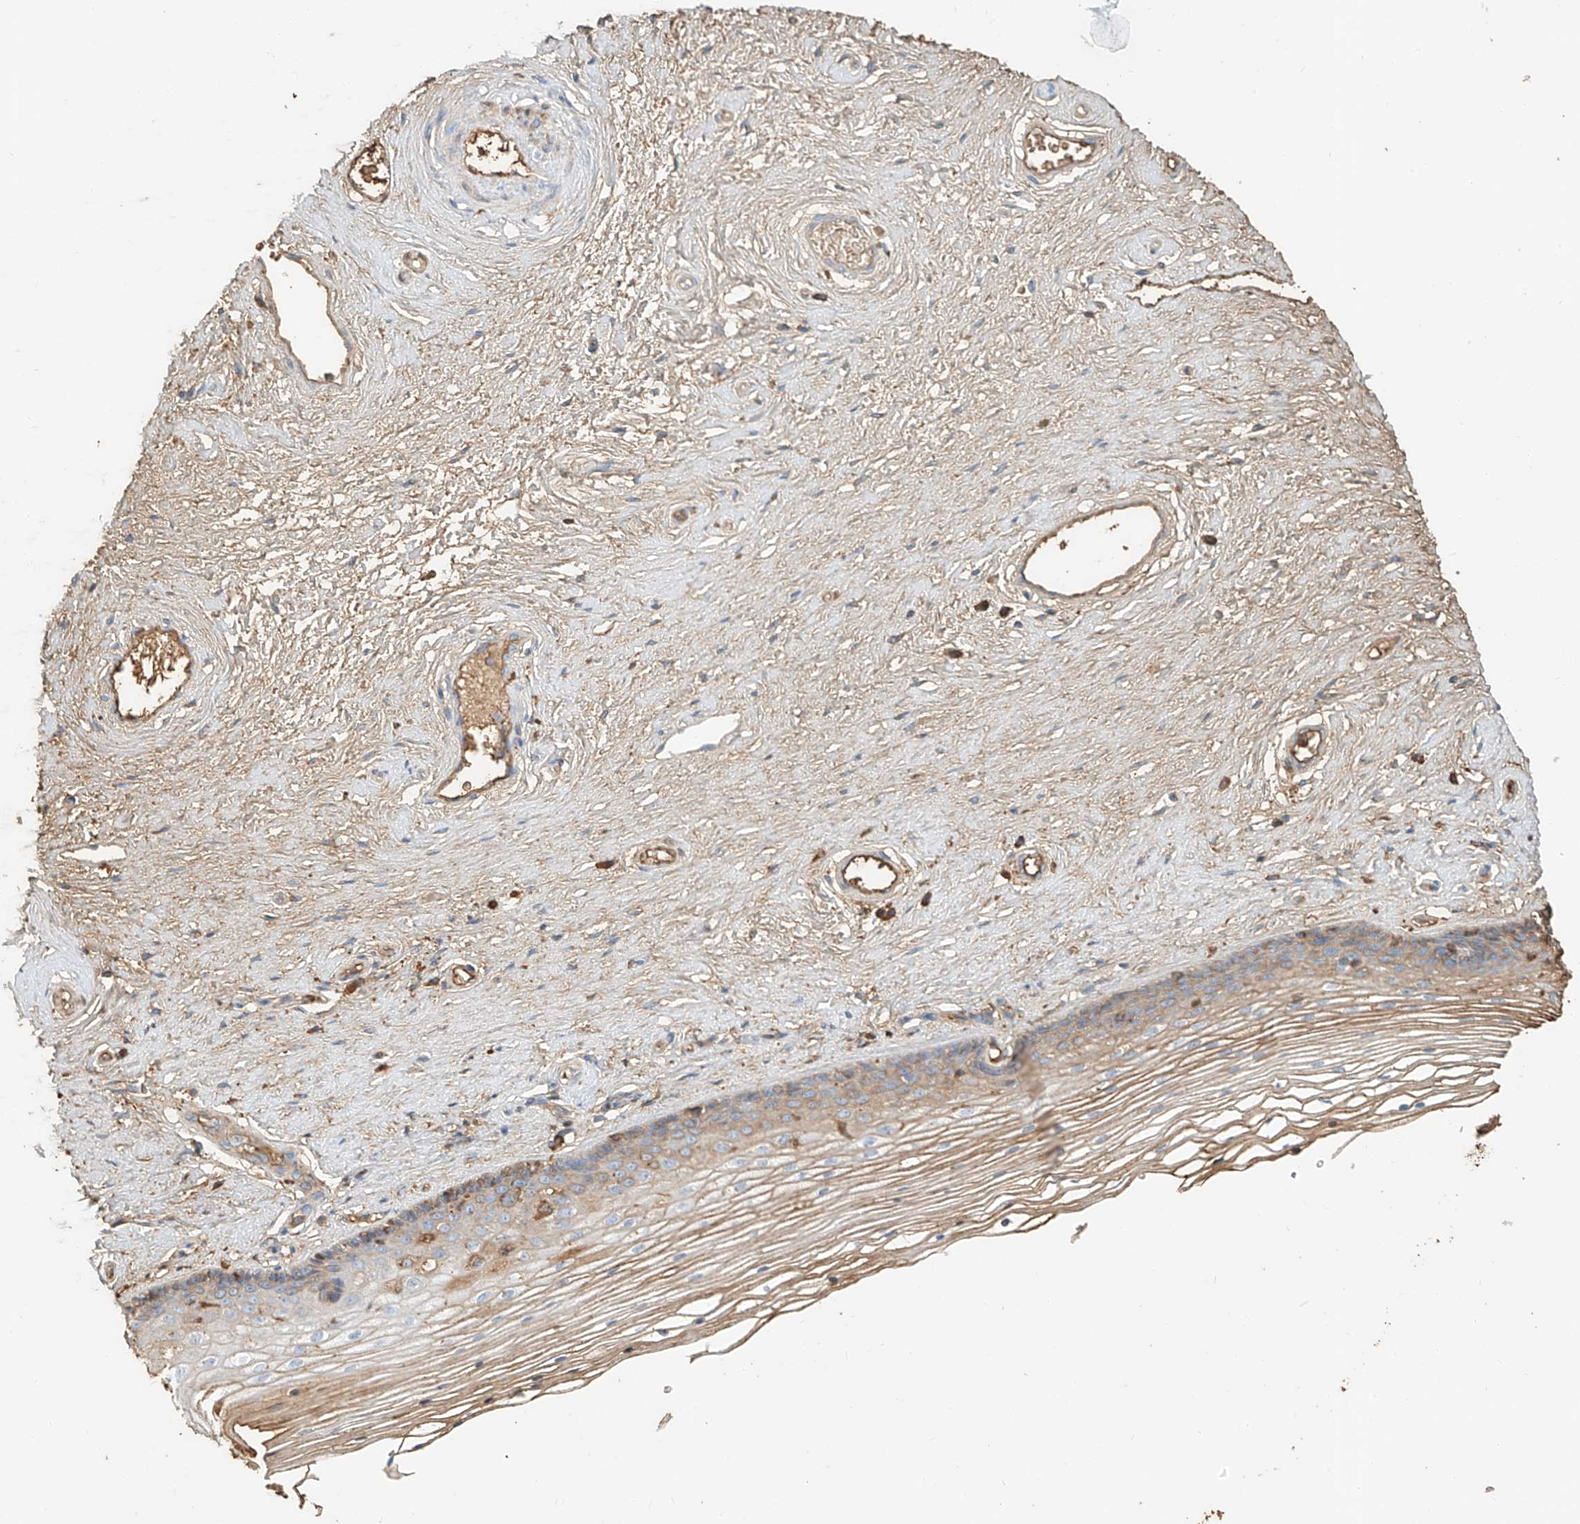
{"staining": {"intensity": "weak", "quantity": ">75%", "location": "cytoplasmic/membranous"}, "tissue": "vagina", "cell_type": "Squamous epithelial cells", "image_type": "normal", "snomed": [{"axis": "morphology", "description": "Normal tissue, NOS"}, {"axis": "topography", "description": "Vagina"}], "caption": "Immunohistochemical staining of benign vagina exhibits weak cytoplasmic/membranous protein positivity in about >75% of squamous epithelial cells.", "gene": "ZFP30", "patient": {"sex": "female", "age": 46}}